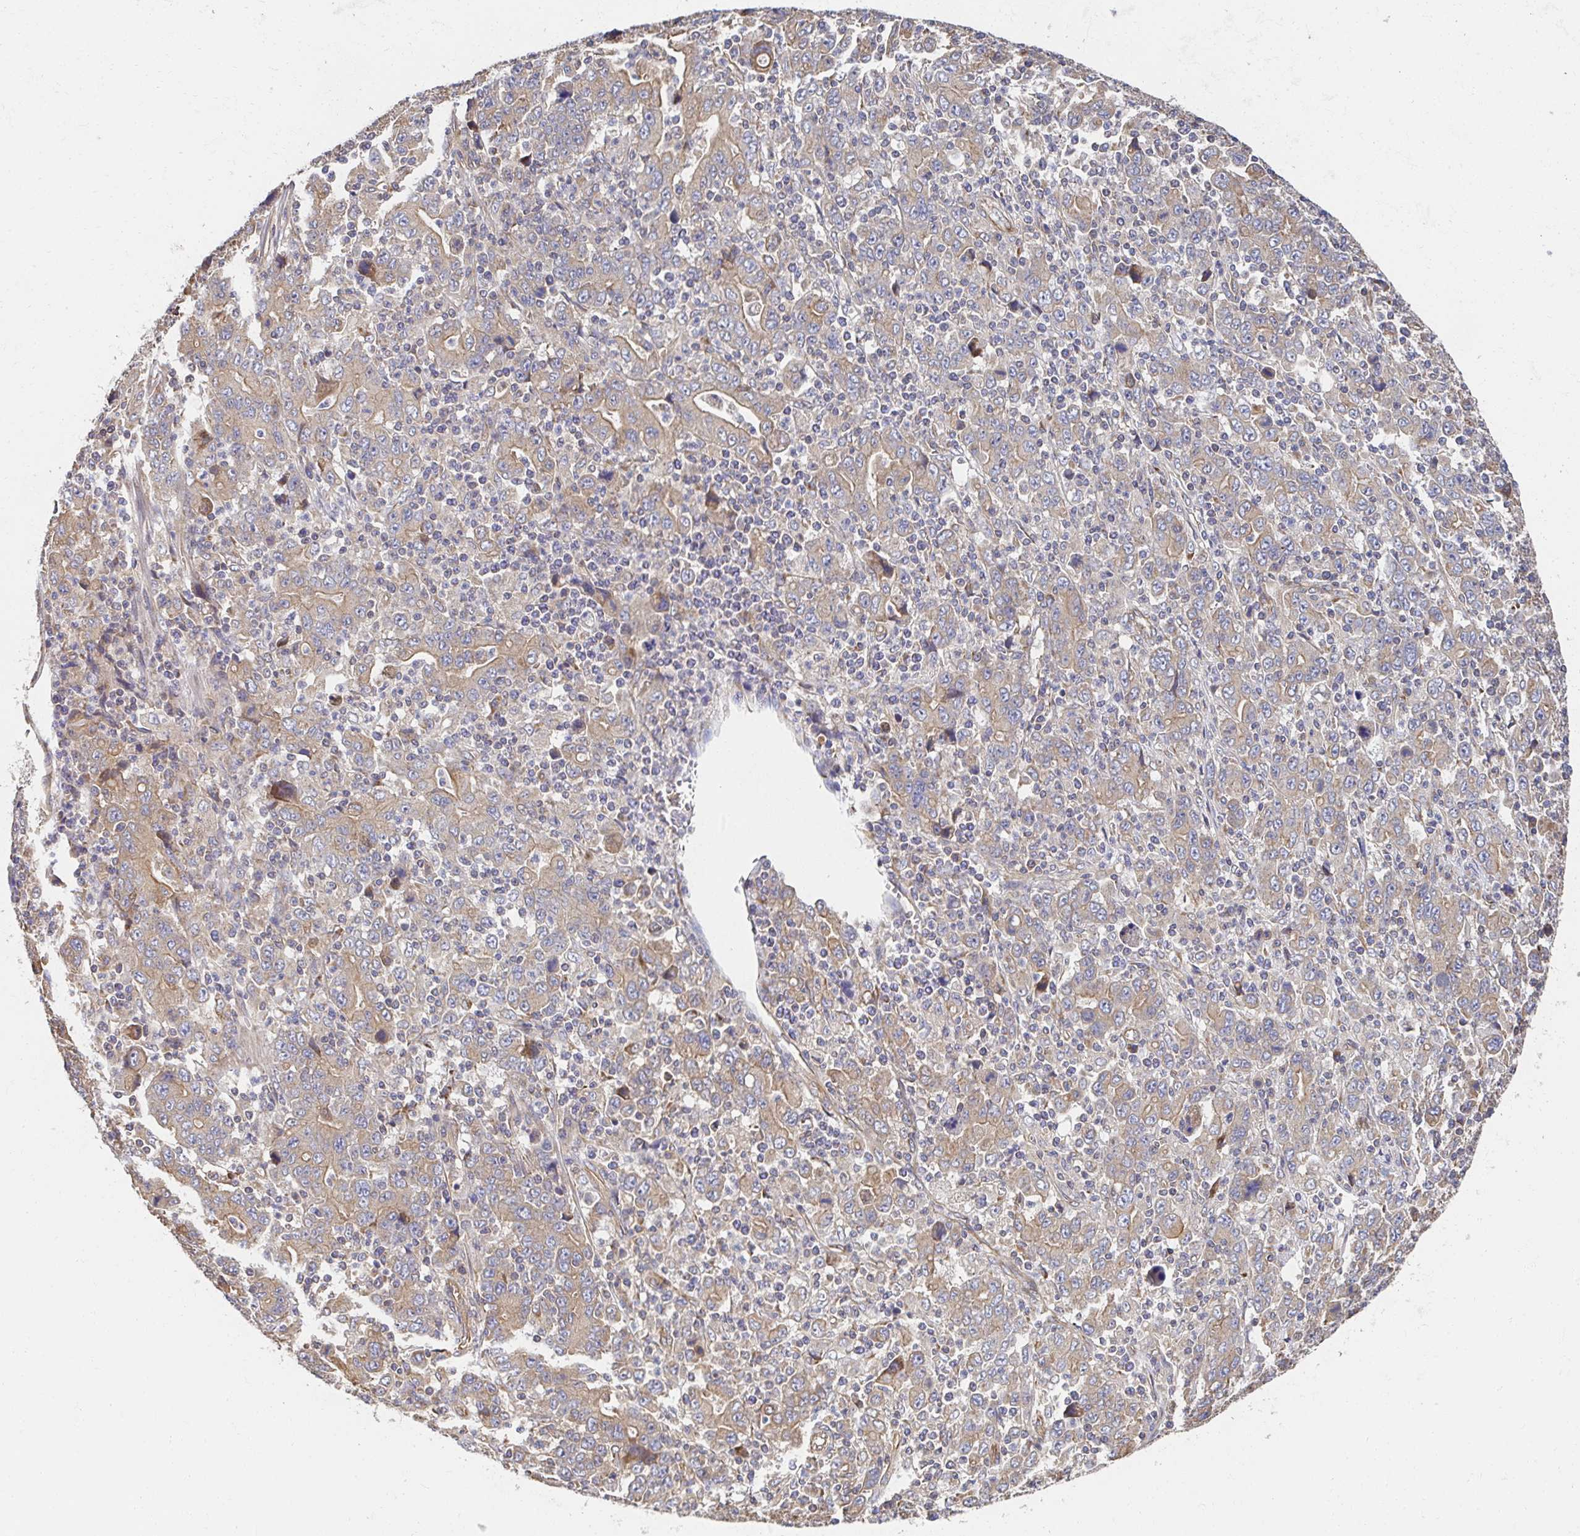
{"staining": {"intensity": "weak", "quantity": "25%-75%", "location": "cytoplasmic/membranous"}, "tissue": "stomach cancer", "cell_type": "Tumor cells", "image_type": "cancer", "snomed": [{"axis": "morphology", "description": "Adenocarcinoma, NOS"}, {"axis": "topography", "description": "Stomach, upper"}], "caption": "Immunohistochemical staining of stomach cancer demonstrates low levels of weak cytoplasmic/membranous expression in about 25%-75% of tumor cells.", "gene": "APBB1", "patient": {"sex": "male", "age": 69}}